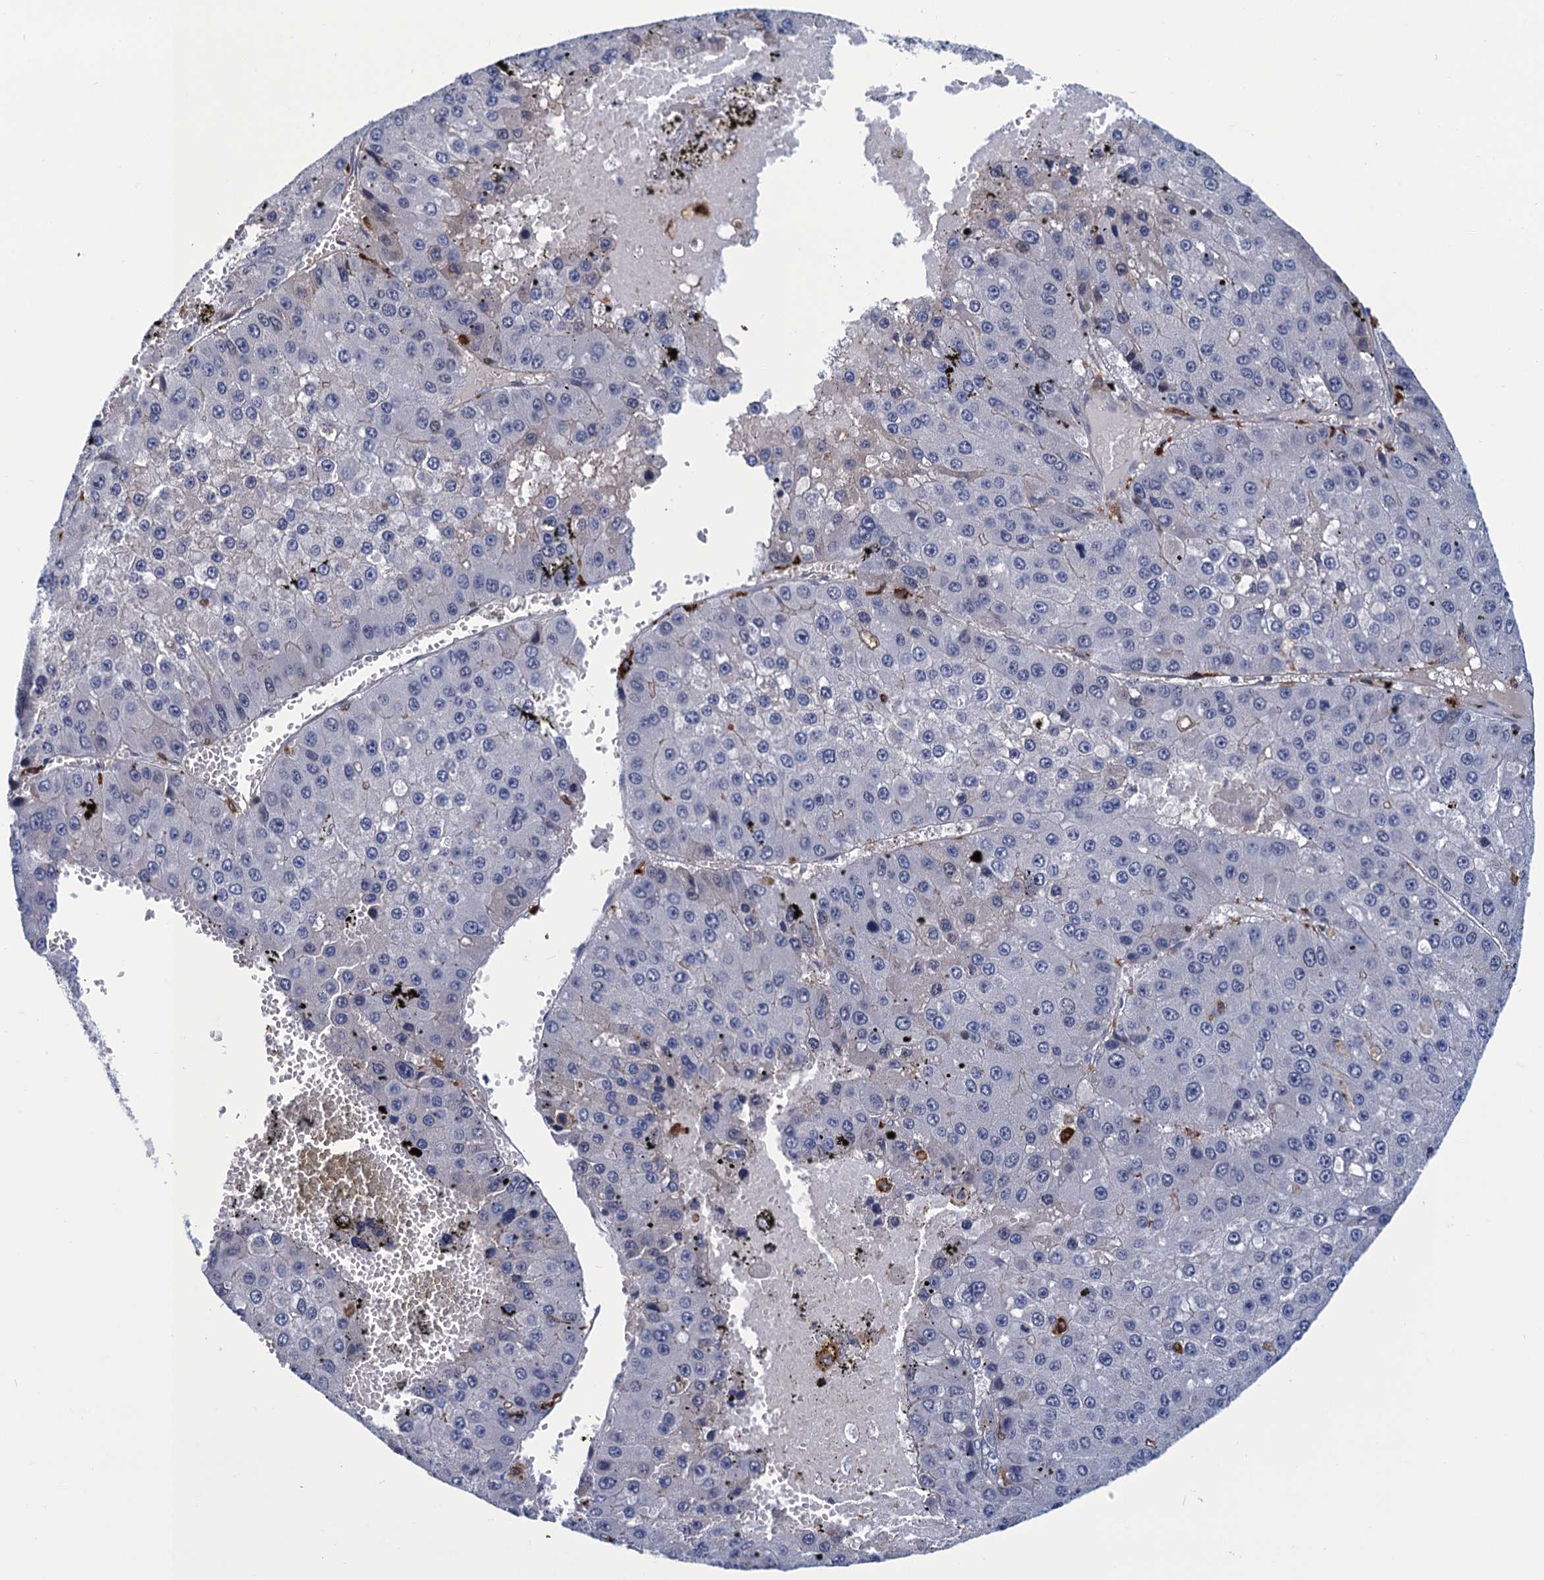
{"staining": {"intensity": "negative", "quantity": "none", "location": "none"}, "tissue": "liver cancer", "cell_type": "Tumor cells", "image_type": "cancer", "snomed": [{"axis": "morphology", "description": "Carcinoma, Hepatocellular, NOS"}, {"axis": "topography", "description": "Liver"}], "caption": "Immunohistochemistry of human liver cancer demonstrates no expression in tumor cells. (DAB (3,3'-diaminobenzidine) immunohistochemistry with hematoxylin counter stain).", "gene": "DNHD1", "patient": {"sex": "female", "age": 73}}